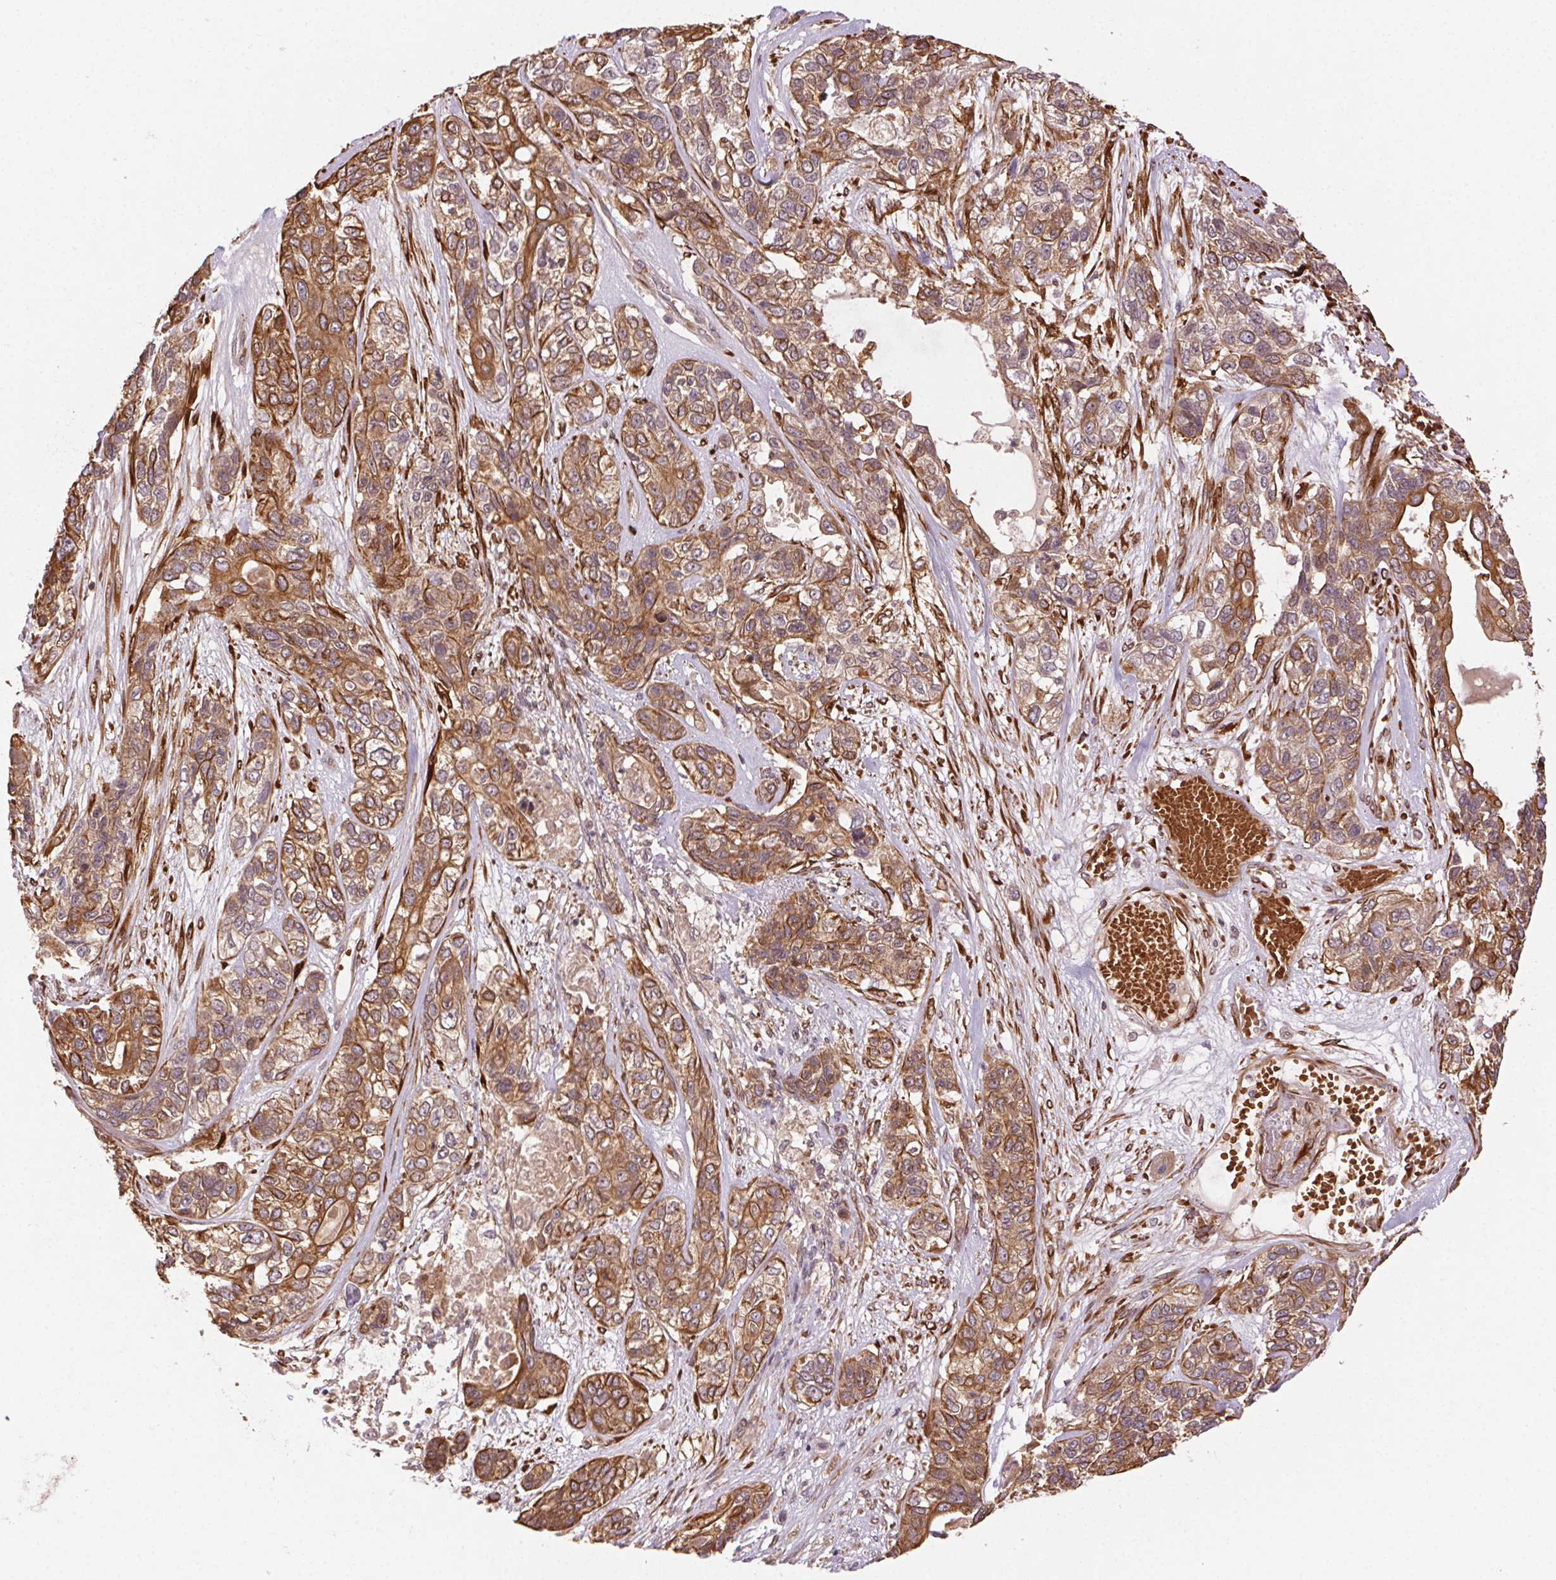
{"staining": {"intensity": "moderate", "quantity": ">75%", "location": "cytoplasmic/membranous"}, "tissue": "lung cancer", "cell_type": "Tumor cells", "image_type": "cancer", "snomed": [{"axis": "morphology", "description": "Squamous cell carcinoma, NOS"}, {"axis": "topography", "description": "Lung"}], "caption": "Moderate cytoplasmic/membranous protein staining is appreciated in about >75% of tumor cells in lung cancer.", "gene": "KLHL15", "patient": {"sex": "female", "age": 70}}